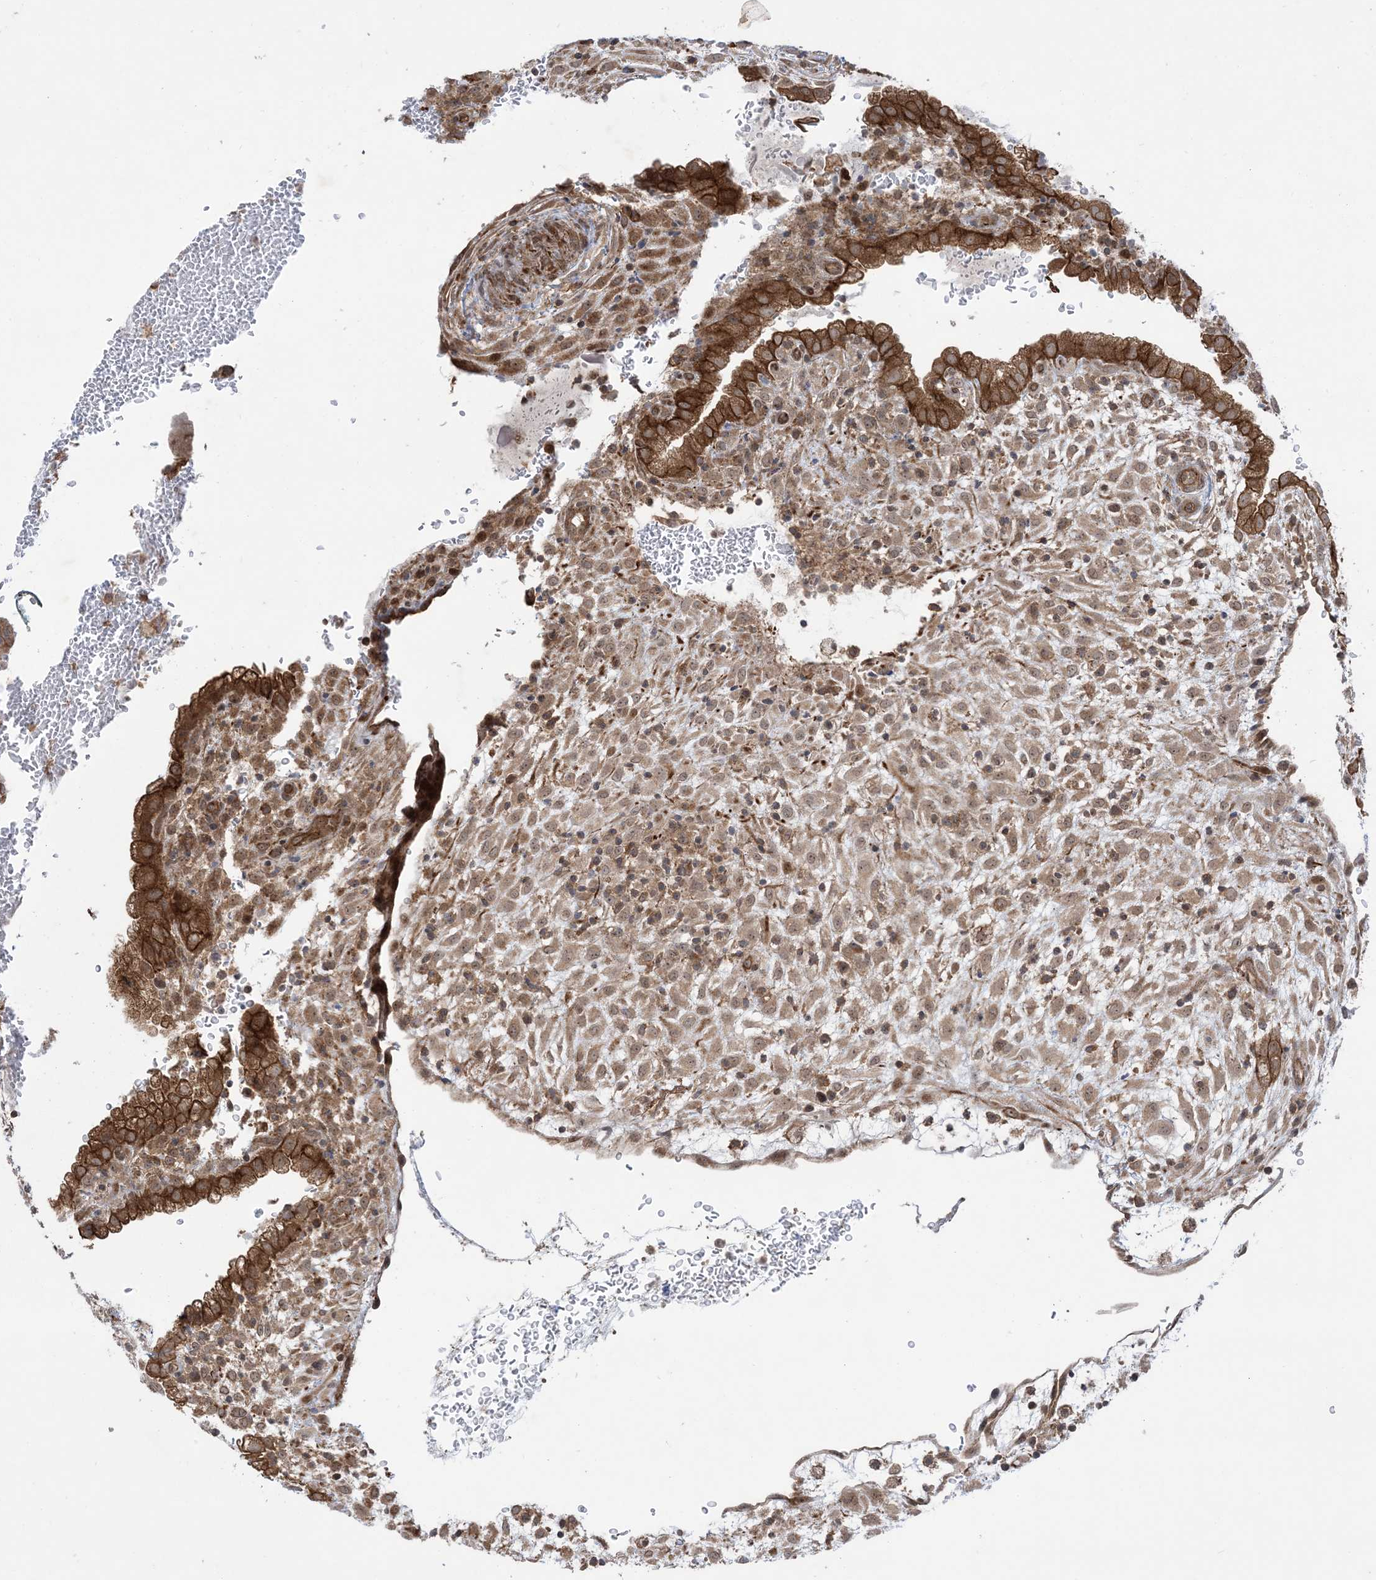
{"staining": {"intensity": "moderate", "quantity": ">75%", "location": "cytoplasmic/membranous,nuclear"}, "tissue": "placenta", "cell_type": "Decidual cells", "image_type": "normal", "snomed": [{"axis": "morphology", "description": "Normal tissue, NOS"}, {"axis": "topography", "description": "Placenta"}], "caption": "IHC image of normal placenta stained for a protein (brown), which exhibits medium levels of moderate cytoplasmic/membranous,nuclear staining in about >75% of decidual cells.", "gene": "SOGA3", "patient": {"sex": "female", "age": 35}}